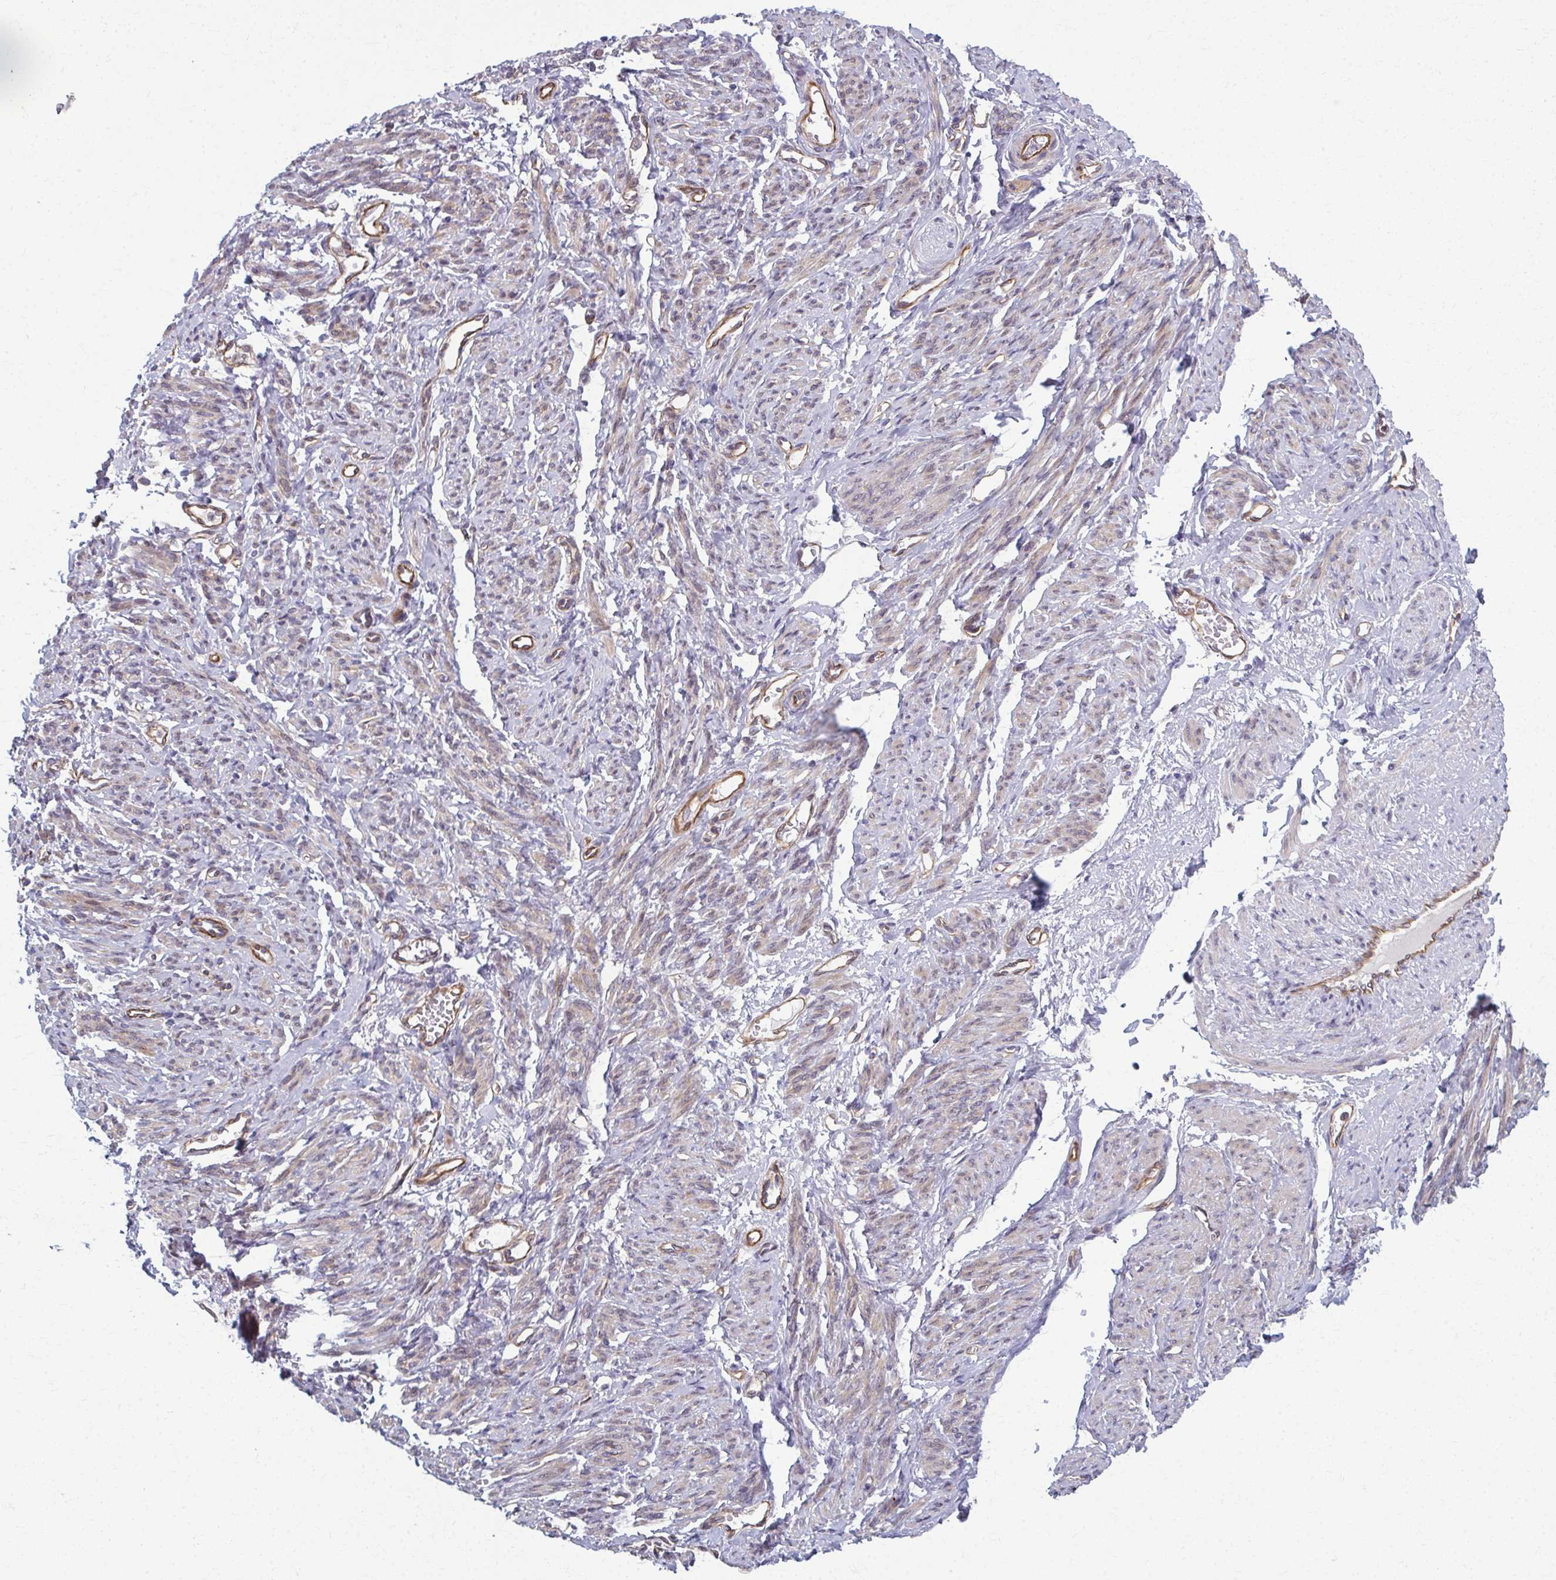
{"staining": {"intensity": "weak", "quantity": "25%-75%", "location": "cytoplasmic/membranous"}, "tissue": "smooth muscle", "cell_type": "Smooth muscle cells", "image_type": "normal", "snomed": [{"axis": "morphology", "description": "Normal tissue, NOS"}, {"axis": "topography", "description": "Smooth muscle"}], "caption": "Human smooth muscle stained for a protein (brown) exhibits weak cytoplasmic/membranous positive positivity in about 25%-75% of smooth muscle cells.", "gene": "EID2B", "patient": {"sex": "female", "age": 65}}